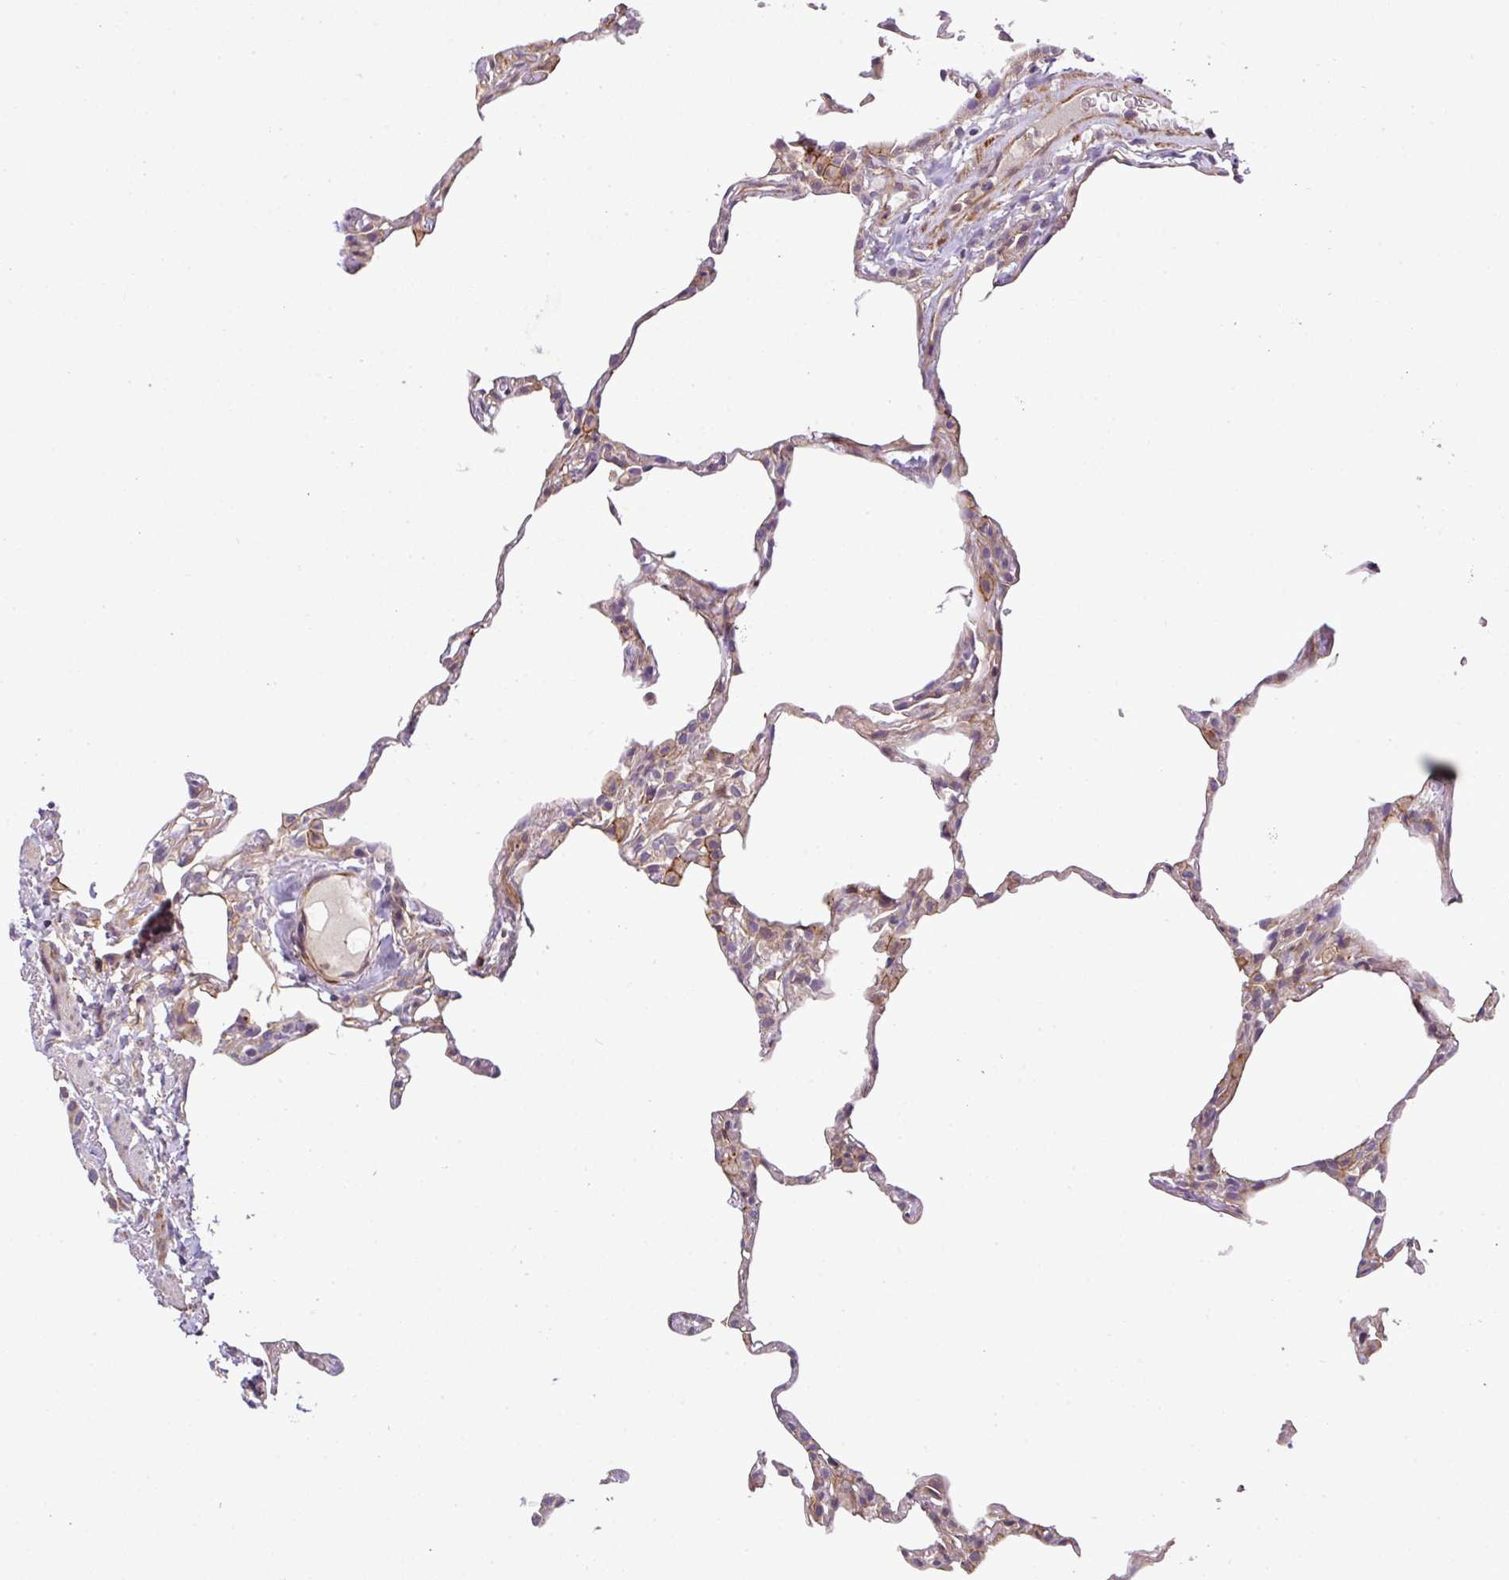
{"staining": {"intensity": "moderate", "quantity": "<25%", "location": "cytoplasmic/membranous"}, "tissue": "lung", "cell_type": "Alveolar cells", "image_type": "normal", "snomed": [{"axis": "morphology", "description": "Normal tissue, NOS"}, {"axis": "topography", "description": "Lung"}], "caption": "The immunohistochemical stain labels moderate cytoplasmic/membranous staining in alveolar cells of unremarkable lung. Ihc stains the protein of interest in brown and the nuclei are stained blue.", "gene": "CASS4", "patient": {"sex": "female", "age": 57}}